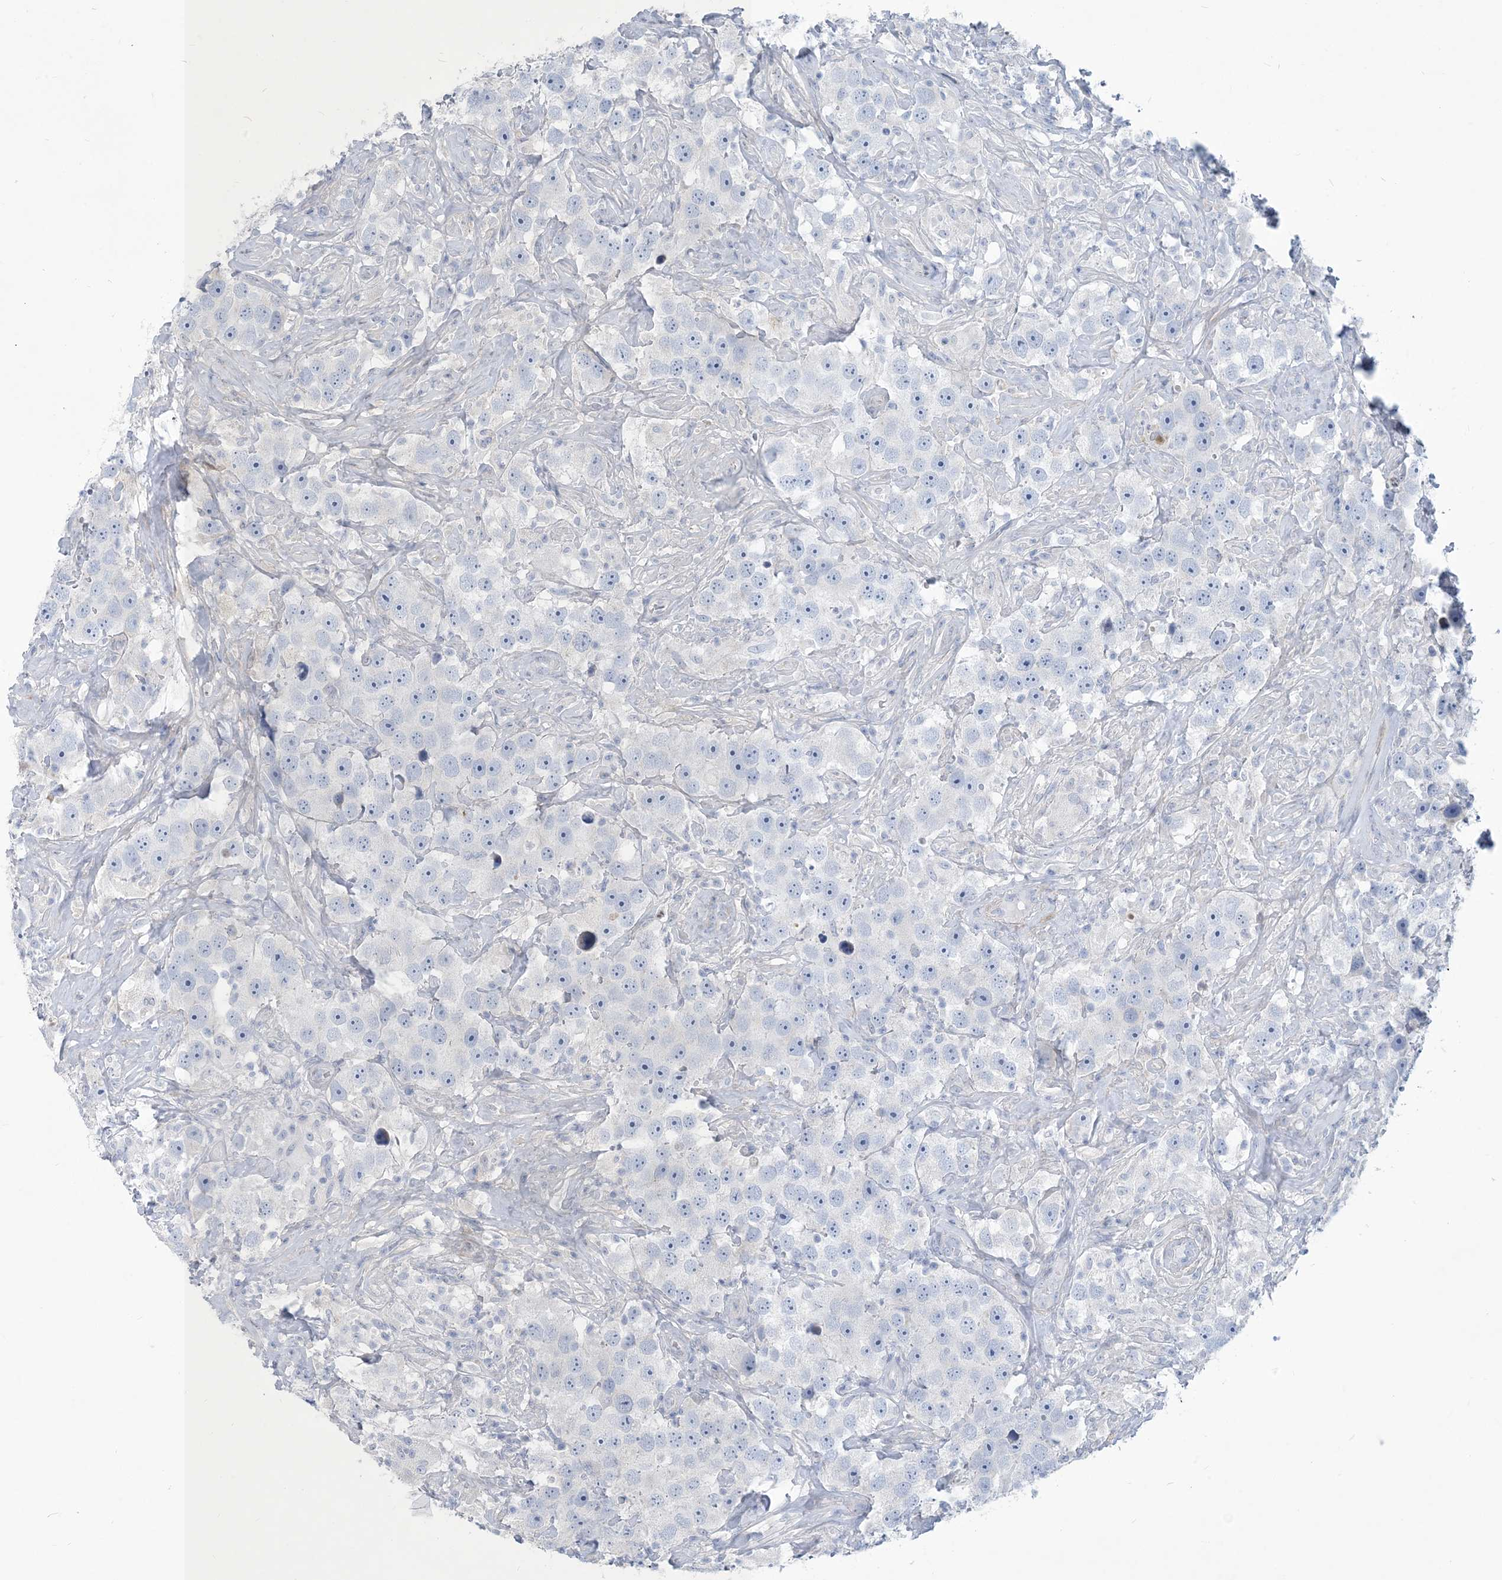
{"staining": {"intensity": "negative", "quantity": "none", "location": "none"}, "tissue": "testis cancer", "cell_type": "Tumor cells", "image_type": "cancer", "snomed": [{"axis": "morphology", "description": "Seminoma, NOS"}, {"axis": "topography", "description": "Testis"}], "caption": "Tumor cells are negative for brown protein staining in testis seminoma.", "gene": "MOXD1", "patient": {"sex": "male", "age": 49}}